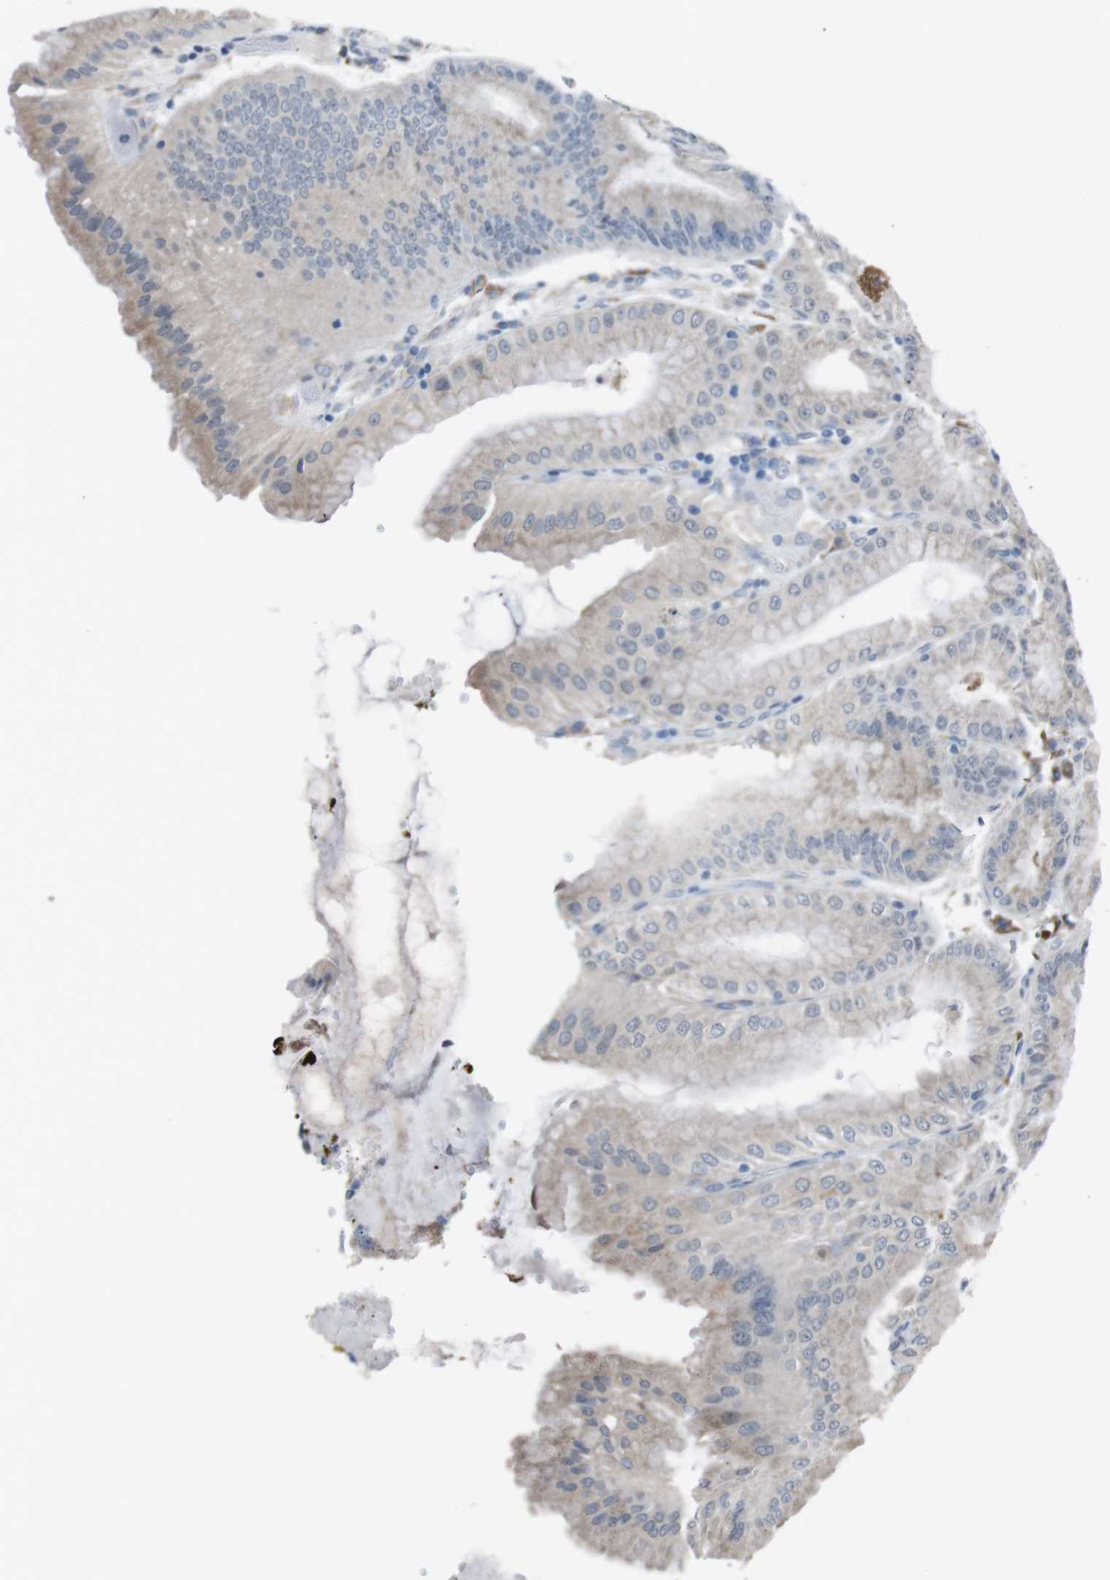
{"staining": {"intensity": "weak", "quantity": "25%-75%", "location": "cytoplasmic/membranous"}, "tissue": "stomach", "cell_type": "Glandular cells", "image_type": "normal", "snomed": [{"axis": "morphology", "description": "Normal tissue, NOS"}, {"axis": "topography", "description": "Stomach, lower"}], "caption": "IHC staining of benign stomach, which shows low levels of weak cytoplasmic/membranous staining in approximately 25%-75% of glandular cells indicating weak cytoplasmic/membranous protein staining. The staining was performed using DAB (3,3'-diaminobenzidine) (brown) for protein detection and nuclei were counterstained in hematoxylin (blue).", "gene": "CDH22", "patient": {"sex": "male", "age": 71}}